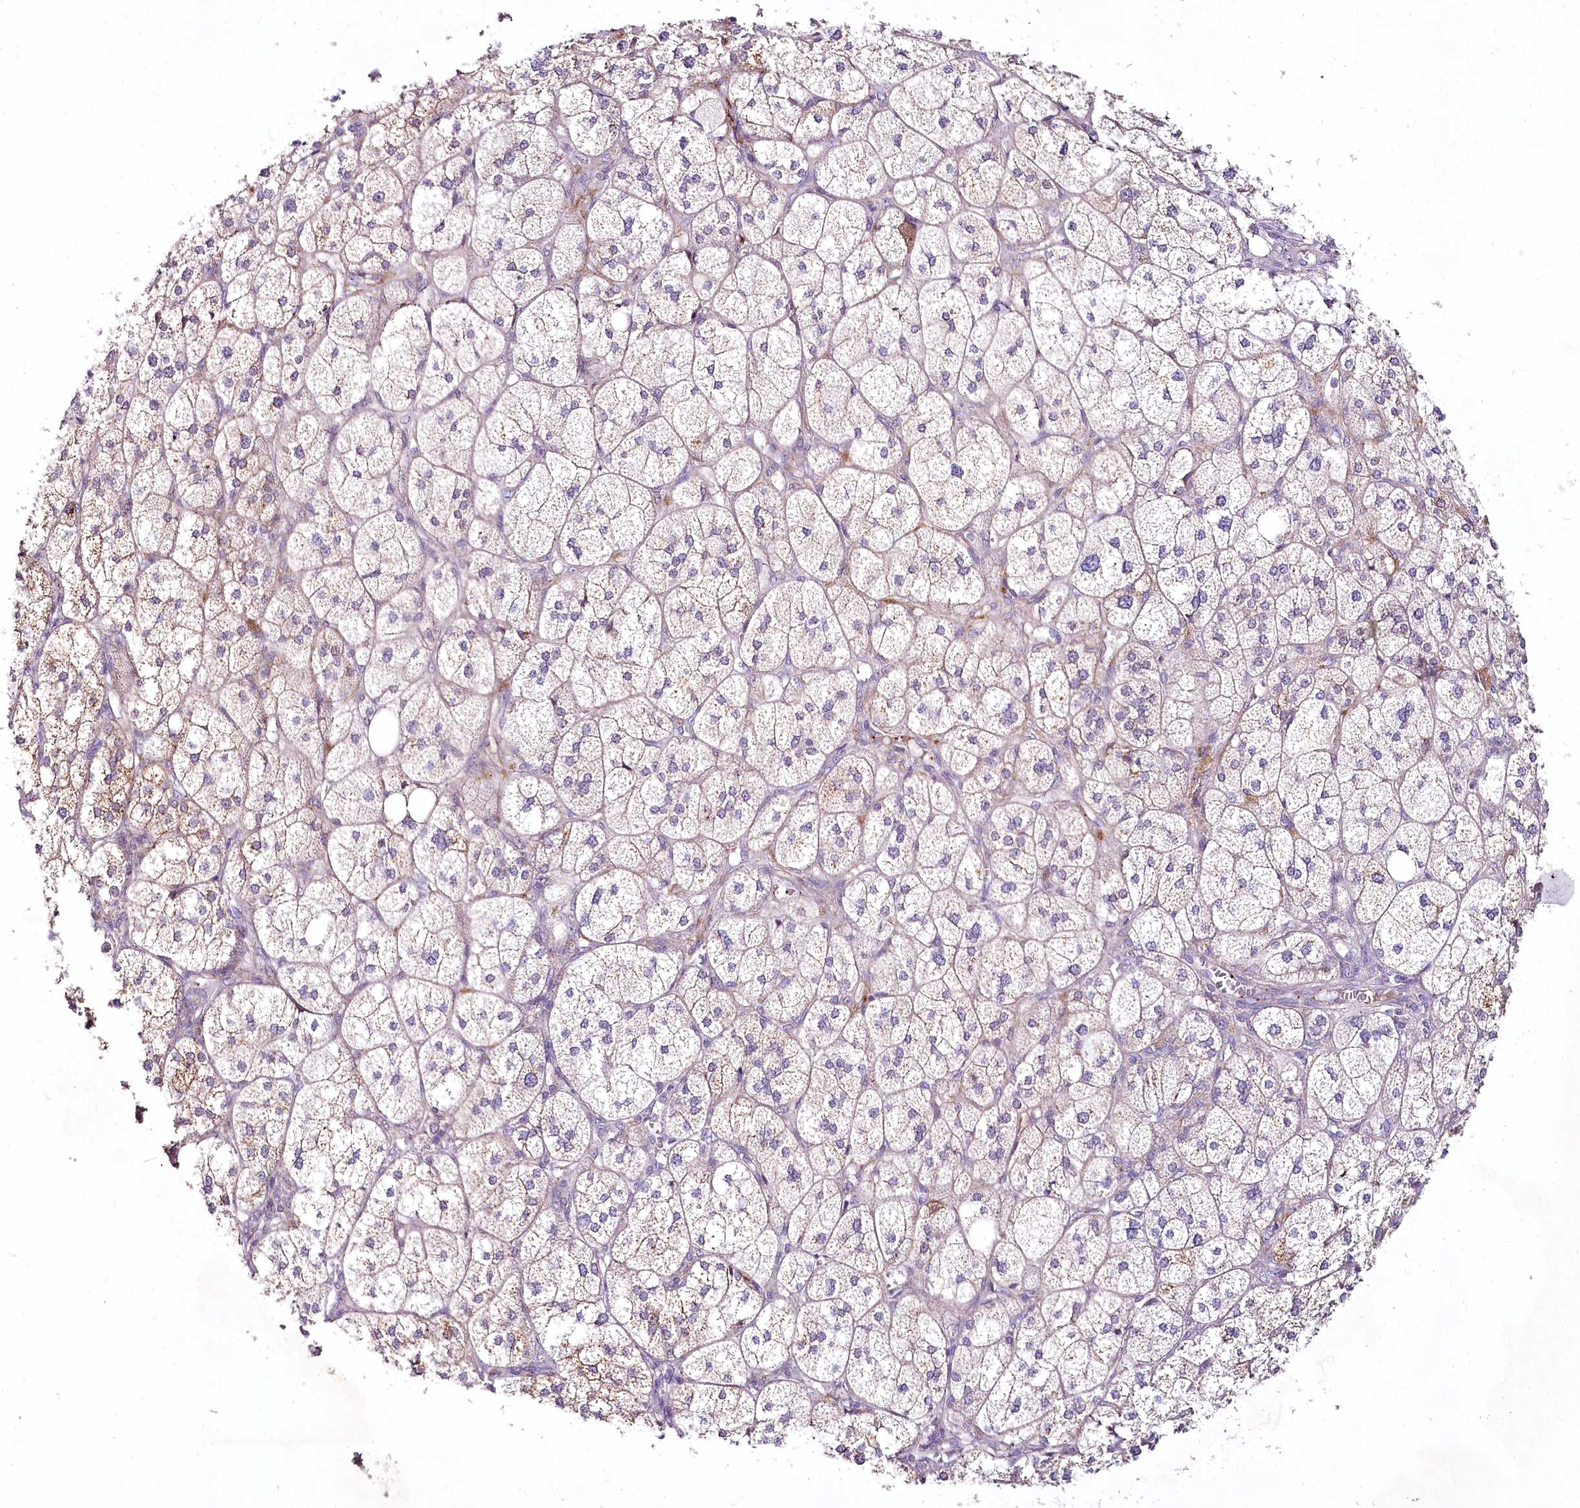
{"staining": {"intensity": "moderate", "quantity": "25%-75%", "location": "cytoplasmic/membranous"}, "tissue": "adrenal gland", "cell_type": "Glandular cells", "image_type": "normal", "snomed": [{"axis": "morphology", "description": "Normal tissue, NOS"}, {"axis": "topography", "description": "Adrenal gland"}], "caption": "A medium amount of moderate cytoplasmic/membranous expression is appreciated in approximately 25%-75% of glandular cells in normal adrenal gland.", "gene": "VWA5A", "patient": {"sex": "female", "age": 61}}